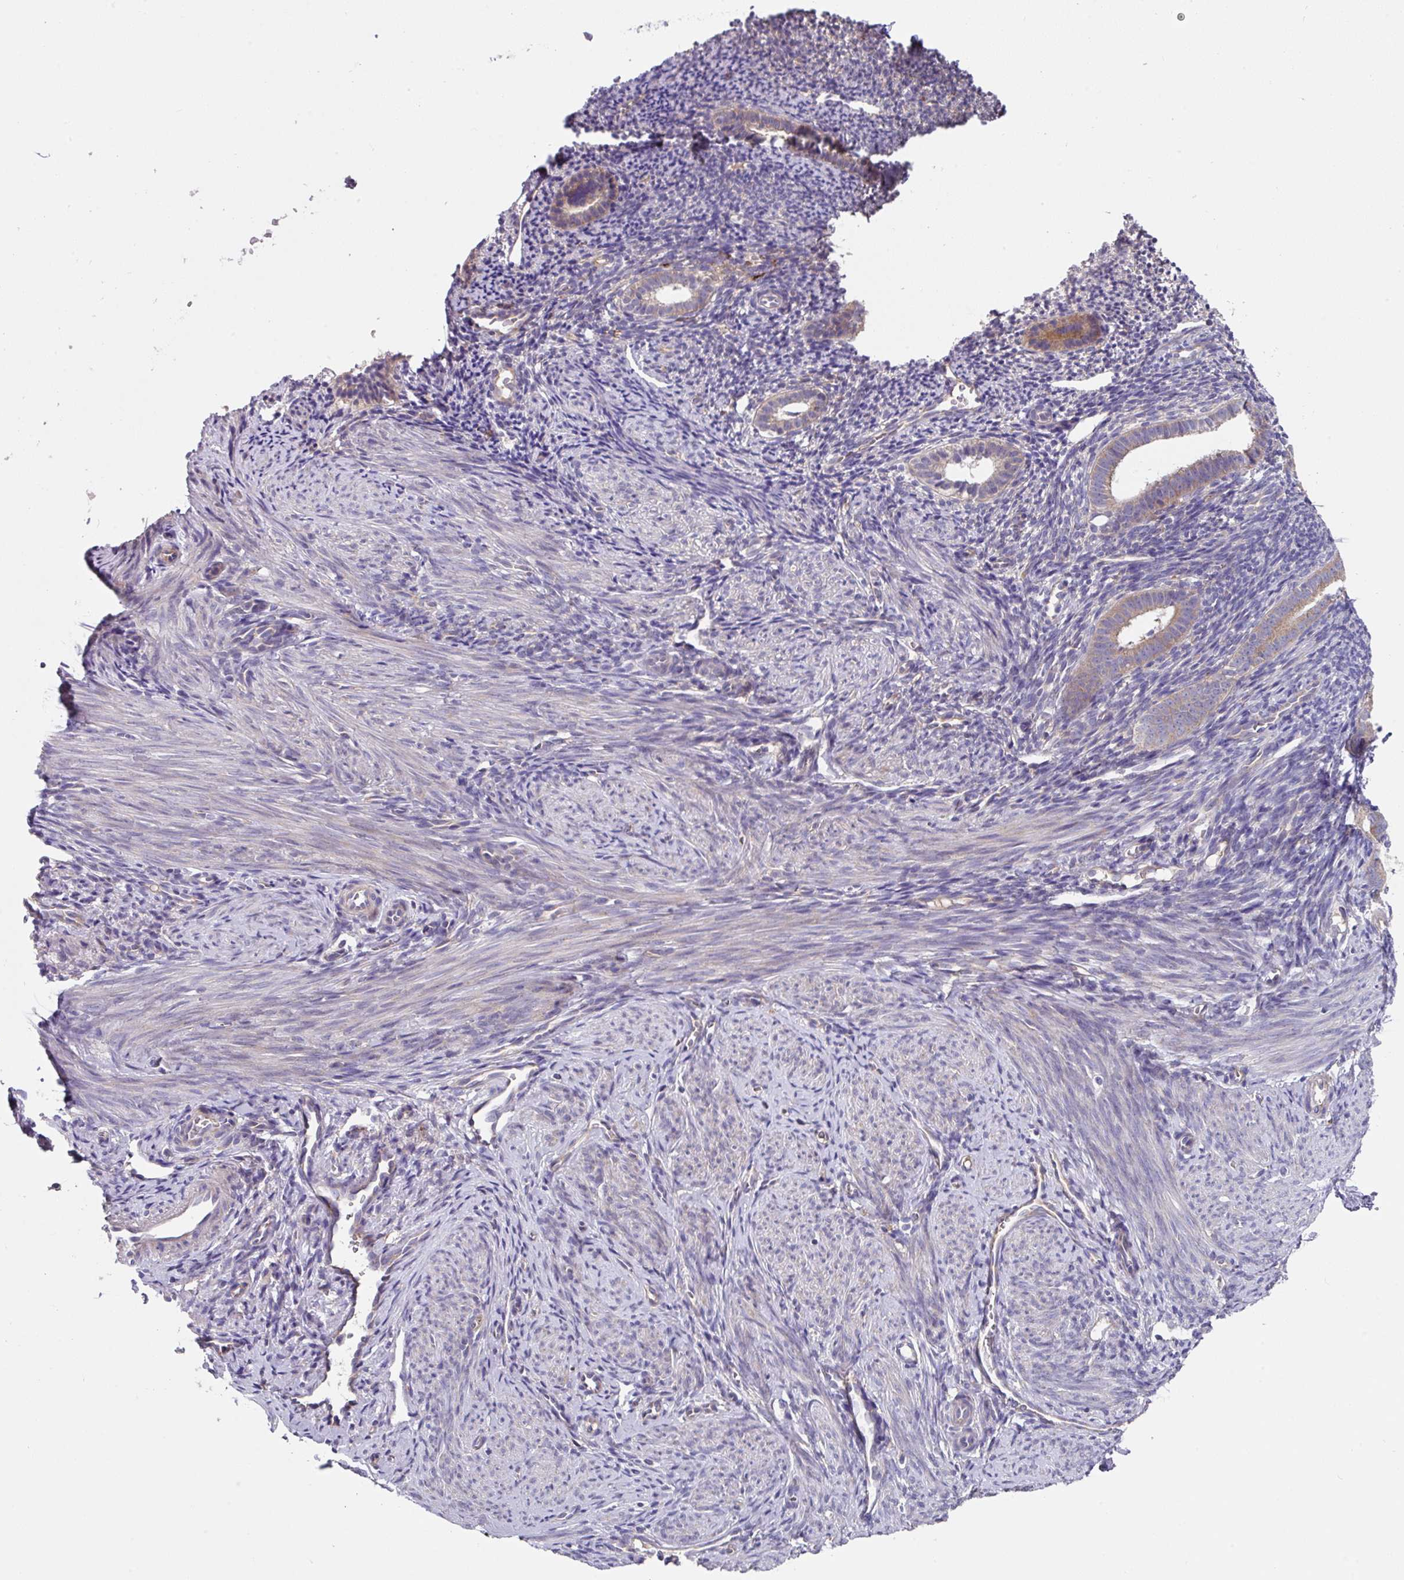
{"staining": {"intensity": "negative", "quantity": "none", "location": "none"}, "tissue": "endometrium", "cell_type": "Cells in endometrial stroma", "image_type": "normal", "snomed": [{"axis": "morphology", "description": "Normal tissue, NOS"}, {"axis": "topography", "description": "Endometrium"}], "caption": "Immunohistochemistry of benign human endometrium shows no positivity in cells in endometrial stroma.", "gene": "EIF4B", "patient": {"sex": "female", "age": 39}}